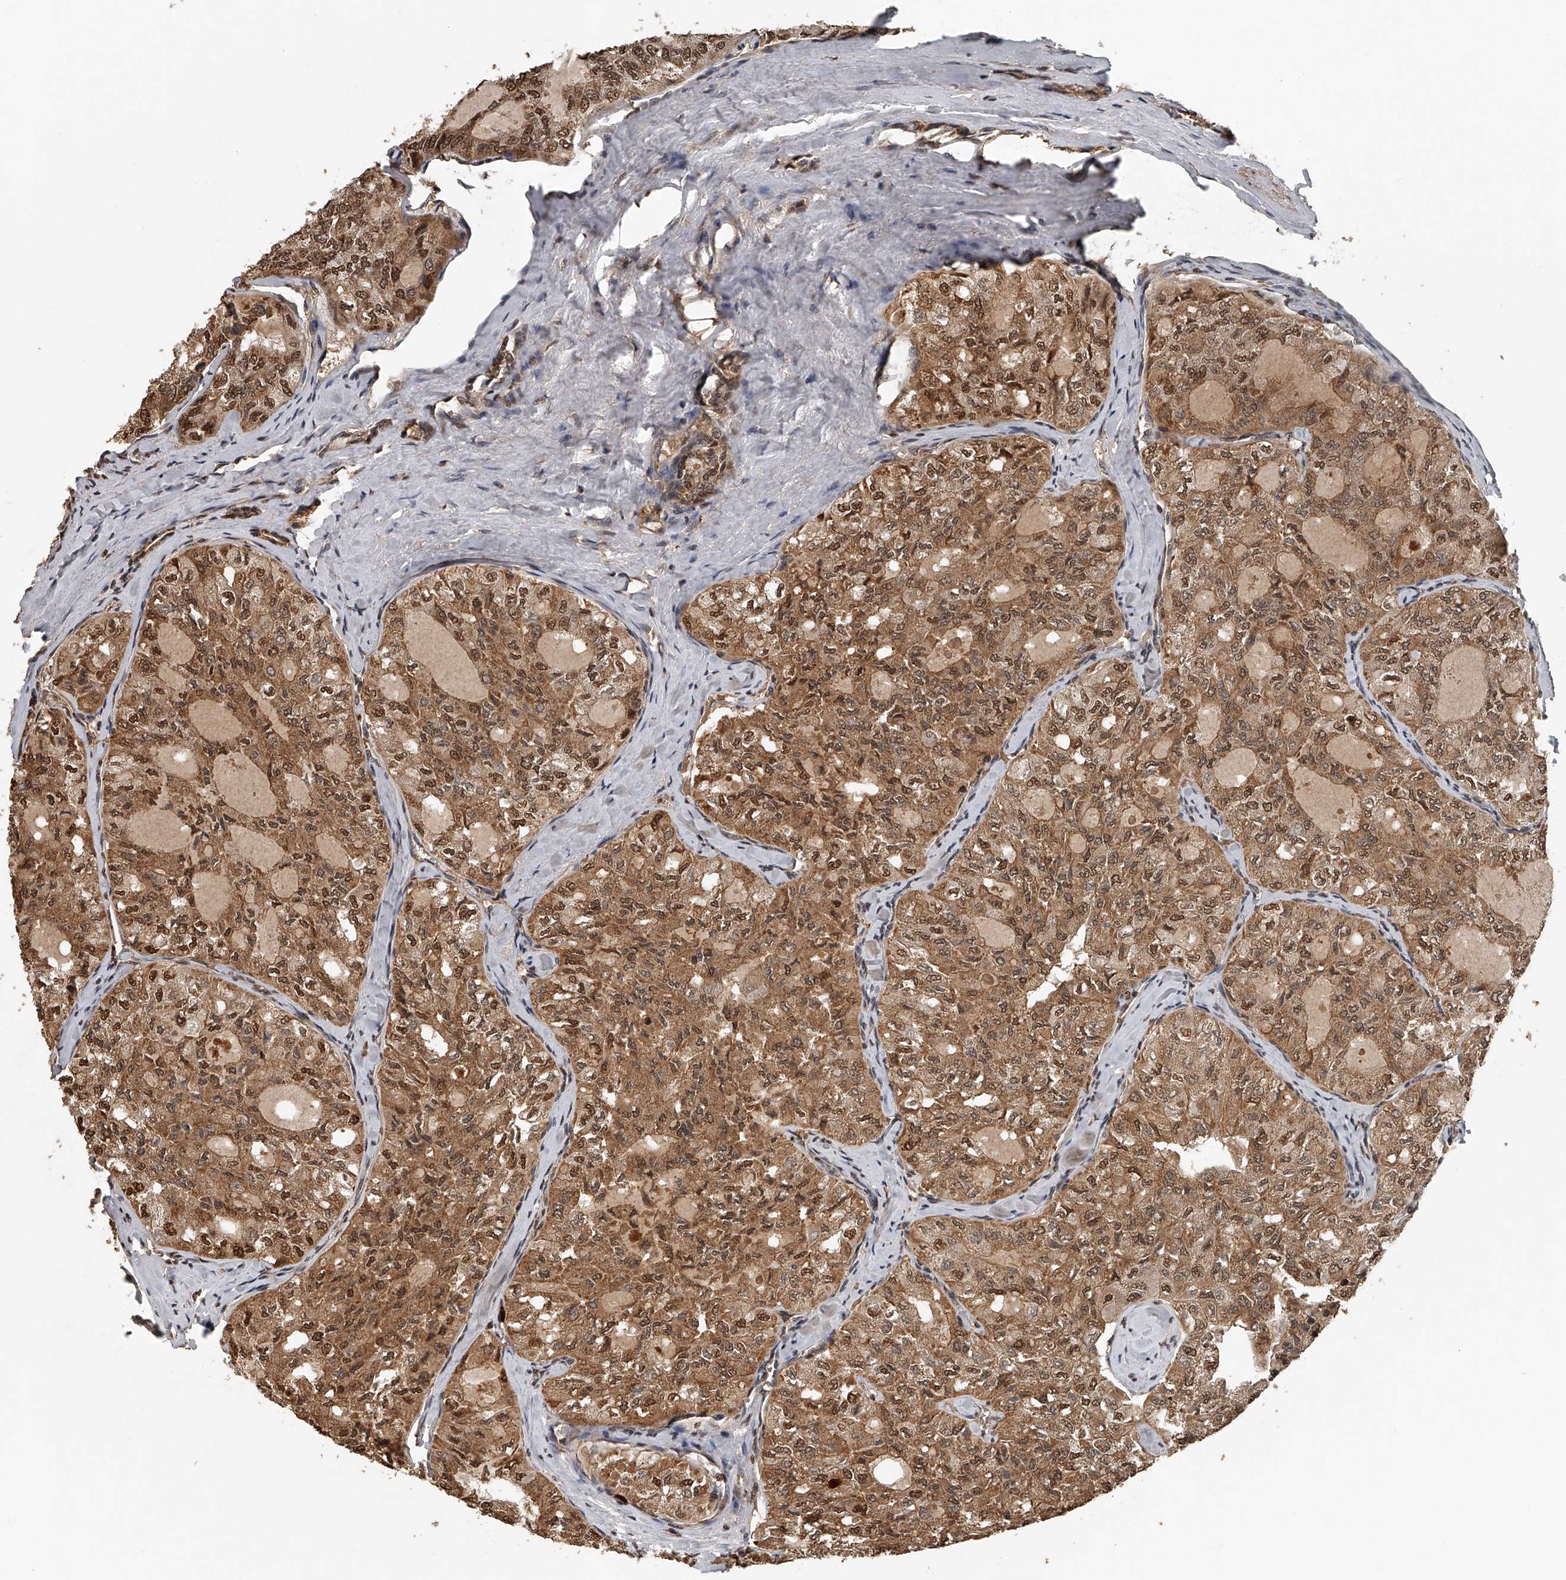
{"staining": {"intensity": "moderate", "quantity": ">75%", "location": "cytoplasmic/membranous,nuclear"}, "tissue": "thyroid cancer", "cell_type": "Tumor cells", "image_type": "cancer", "snomed": [{"axis": "morphology", "description": "Follicular adenoma carcinoma, NOS"}, {"axis": "topography", "description": "Thyroid gland"}], "caption": "About >75% of tumor cells in thyroid cancer show moderate cytoplasmic/membranous and nuclear protein positivity as visualized by brown immunohistochemical staining.", "gene": "PLEKHG1", "patient": {"sex": "male", "age": 75}}